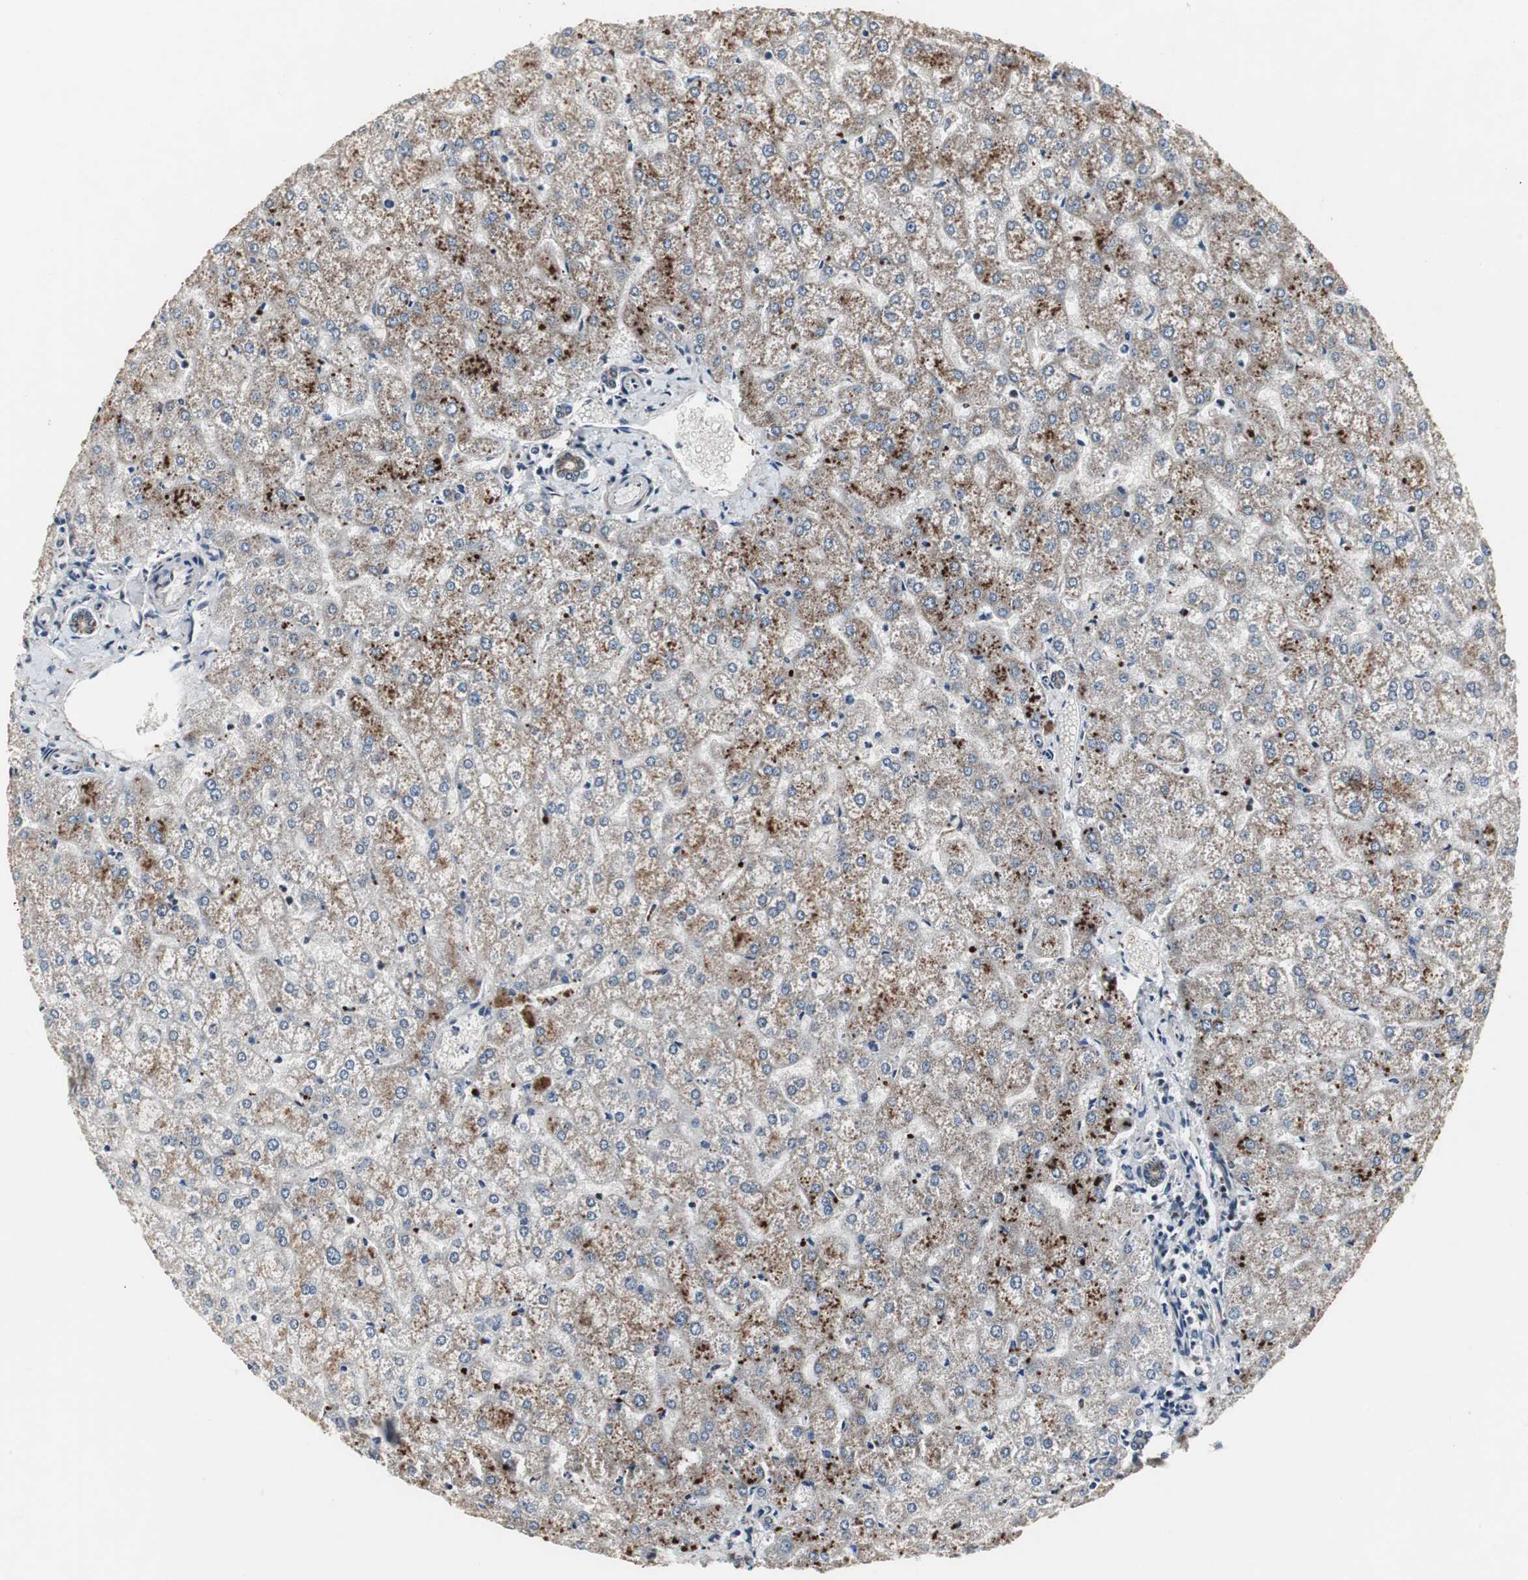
{"staining": {"intensity": "moderate", "quantity": ">75%", "location": "cytoplasmic/membranous"}, "tissue": "liver", "cell_type": "Cholangiocytes", "image_type": "normal", "snomed": [{"axis": "morphology", "description": "Normal tissue, NOS"}, {"axis": "topography", "description": "Liver"}], "caption": "The histopathology image exhibits a brown stain indicating the presence of a protein in the cytoplasmic/membranous of cholangiocytes in liver.", "gene": "MRPL40", "patient": {"sex": "female", "age": 32}}